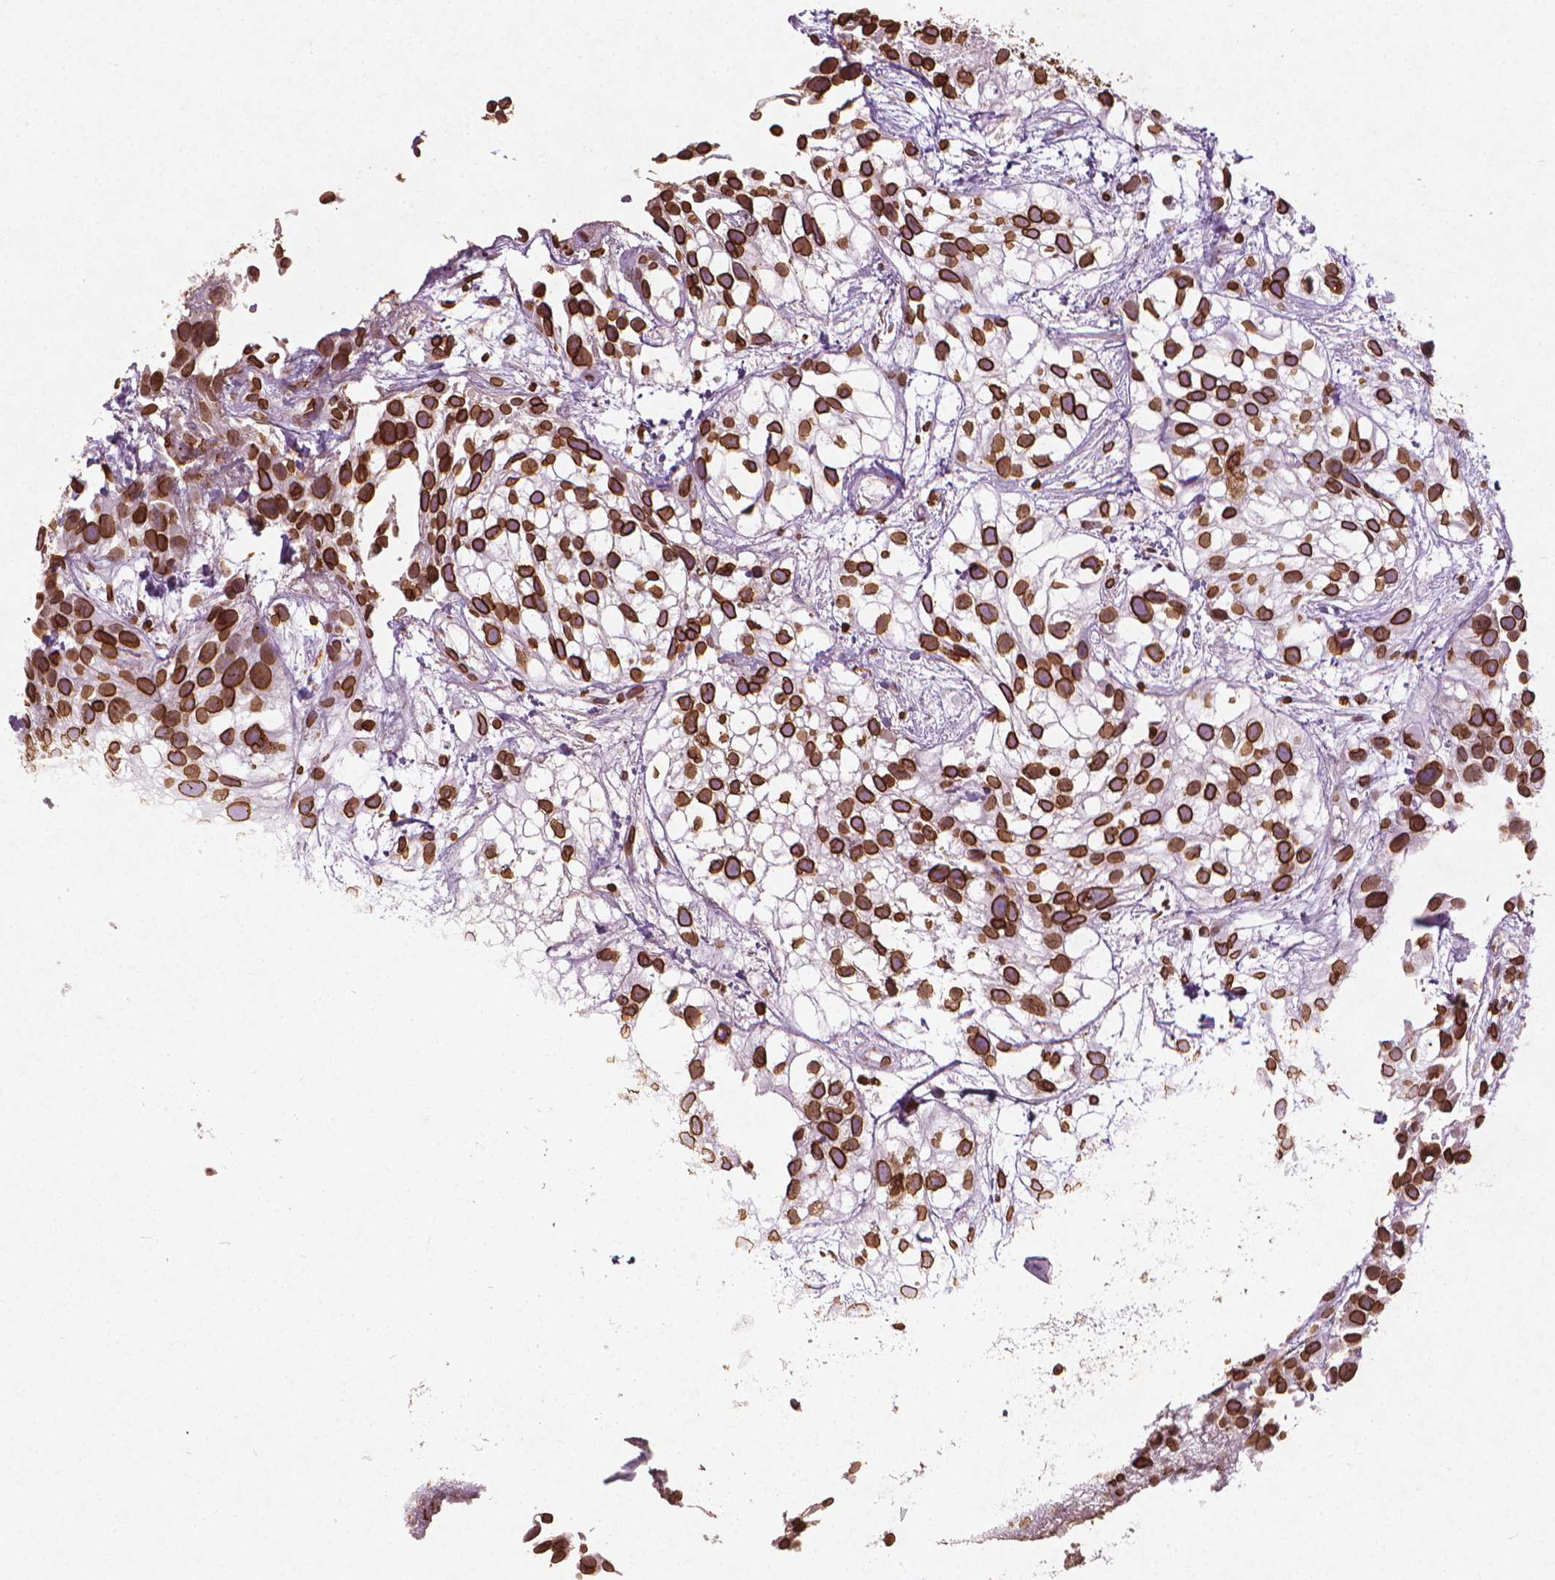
{"staining": {"intensity": "strong", "quantity": ">75%", "location": "cytoplasmic/membranous,nuclear"}, "tissue": "urothelial cancer", "cell_type": "Tumor cells", "image_type": "cancer", "snomed": [{"axis": "morphology", "description": "Urothelial carcinoma, High grade"}, {"axis": "topography", "description": "Urinary bladder"}], "caption": "This is an image of IHC staining of urothelial carcinoma (high-grade), which shows strong staining in the cytoplasmic/membranous and nuclear of tumor cells.", "gene": "LMNB1", "patient": {"sex": "male", "age": 56}}